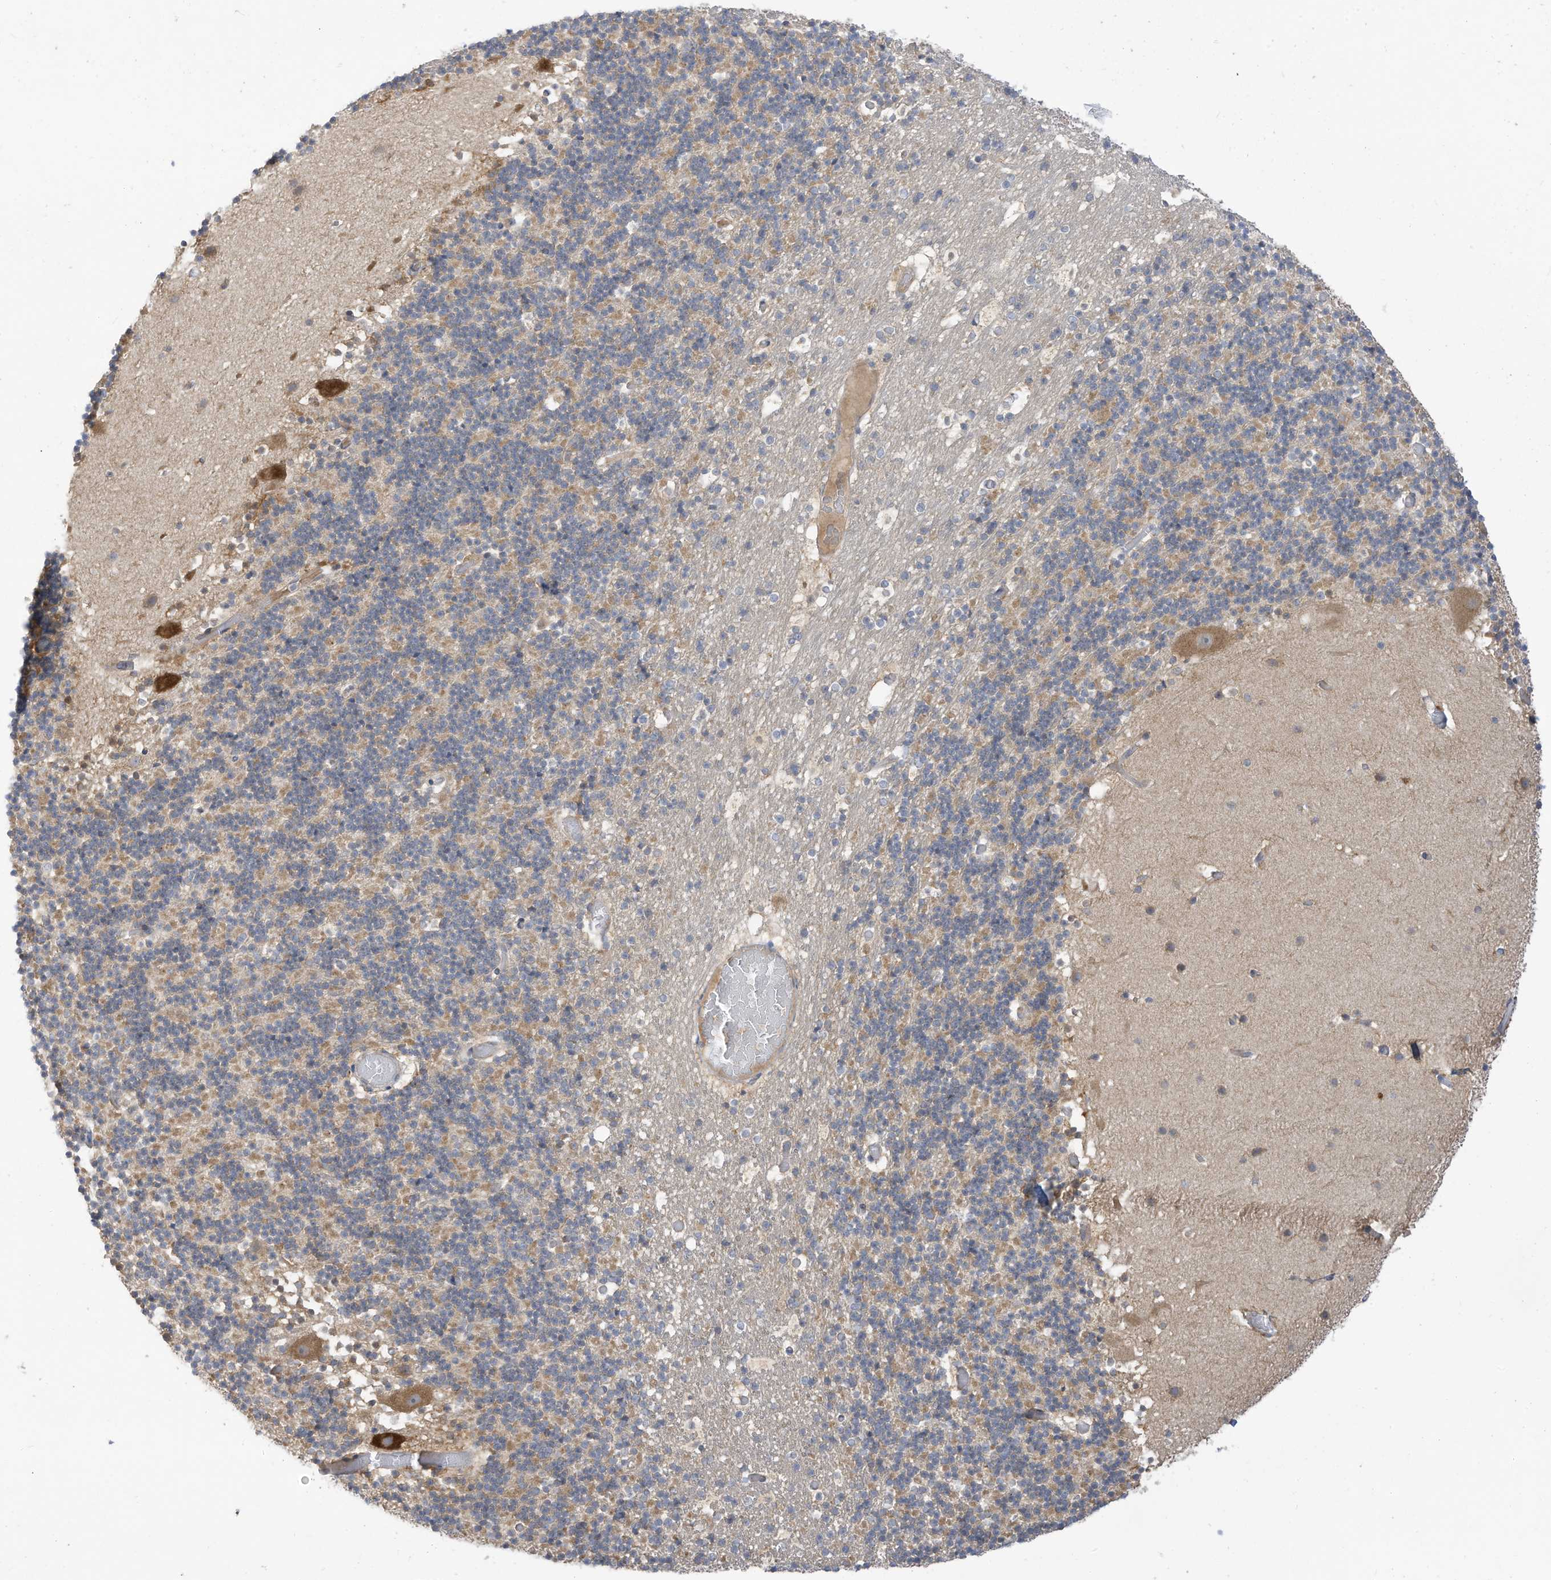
{"staining": {"intensity": "moderate", "quantity": "<25%", "location": "cytoplasmic/membranous"}, "tissue": "cerebellum", "cell_type": "Cells in granular layer", "image_type": "normal", "snomed": [{"axis": "morphology", "description": "Normal tissue, NOS"}, {"axis": "topography", "description": "Cerebellum"}], "caption": "Cells in granular layer display low levels of moderate cytoplasmic/membranous positivity in about <25% of cells in normal cerebellum.", "gene": "LRRN2", "patient": {"sex": "male", "age": 57}}